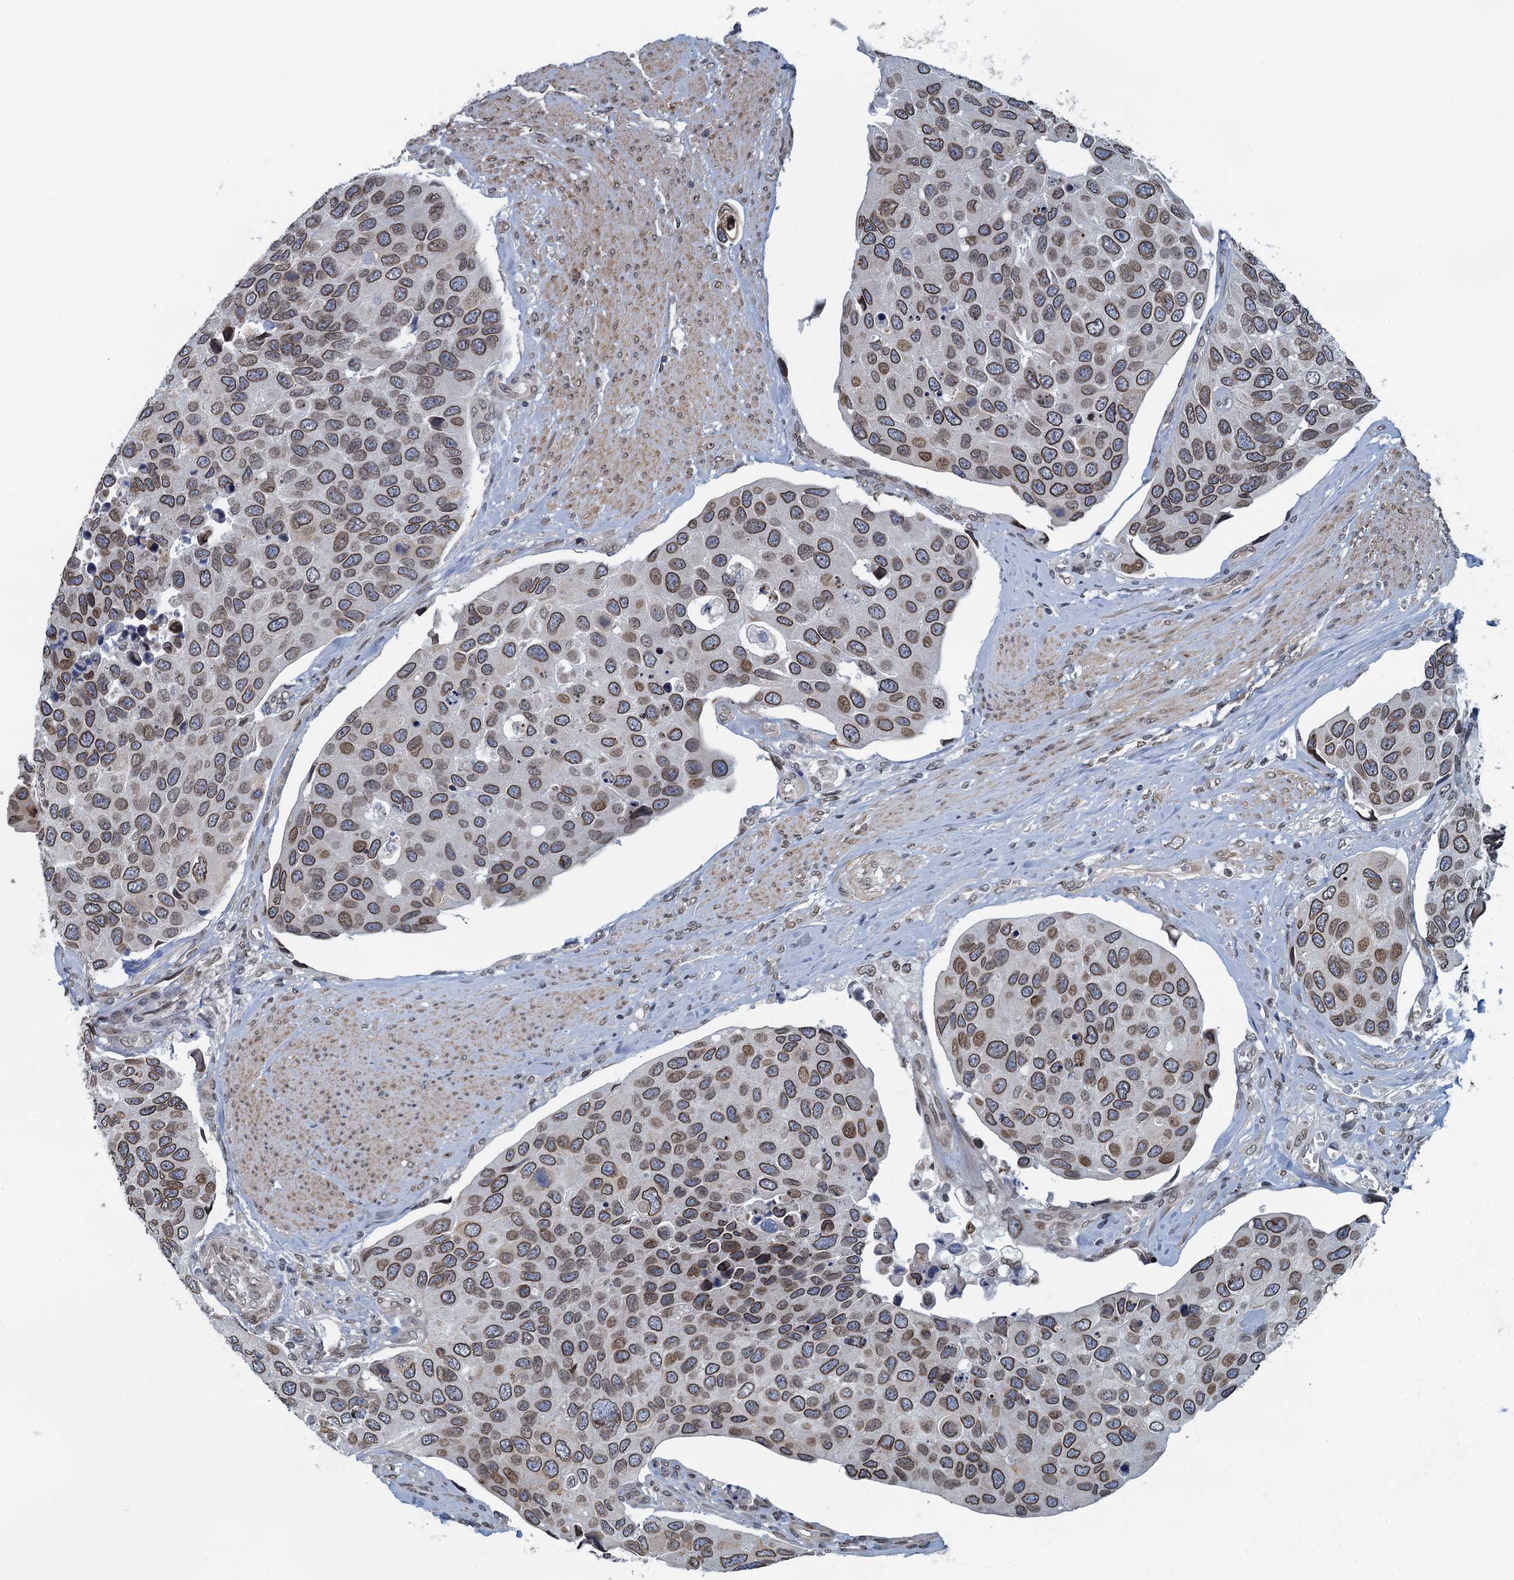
{"staining": {"intensity": "moderate", "quantity": ">75%", "location": "cytoplasmic/membranous,nuclear"}, "tissue": "urothelial cancer", "cell_type": "Tumor cells", "image_type": "cancer", "snomed": [{"axis": "morphology", "description": "Urothelial carcinoma, High grade"}, {"axis": "topography", "description": "Urinary bladder"}], "caption": "Immunohistochemical staining of urothelial cancer demonstrates medium levels of moderate cytoplasmic/membranous and nuclear protein expression in approximately >75% of tumor cells.", "gene": "CCDC34", "patient": {"sex": "male", "age": 74}}